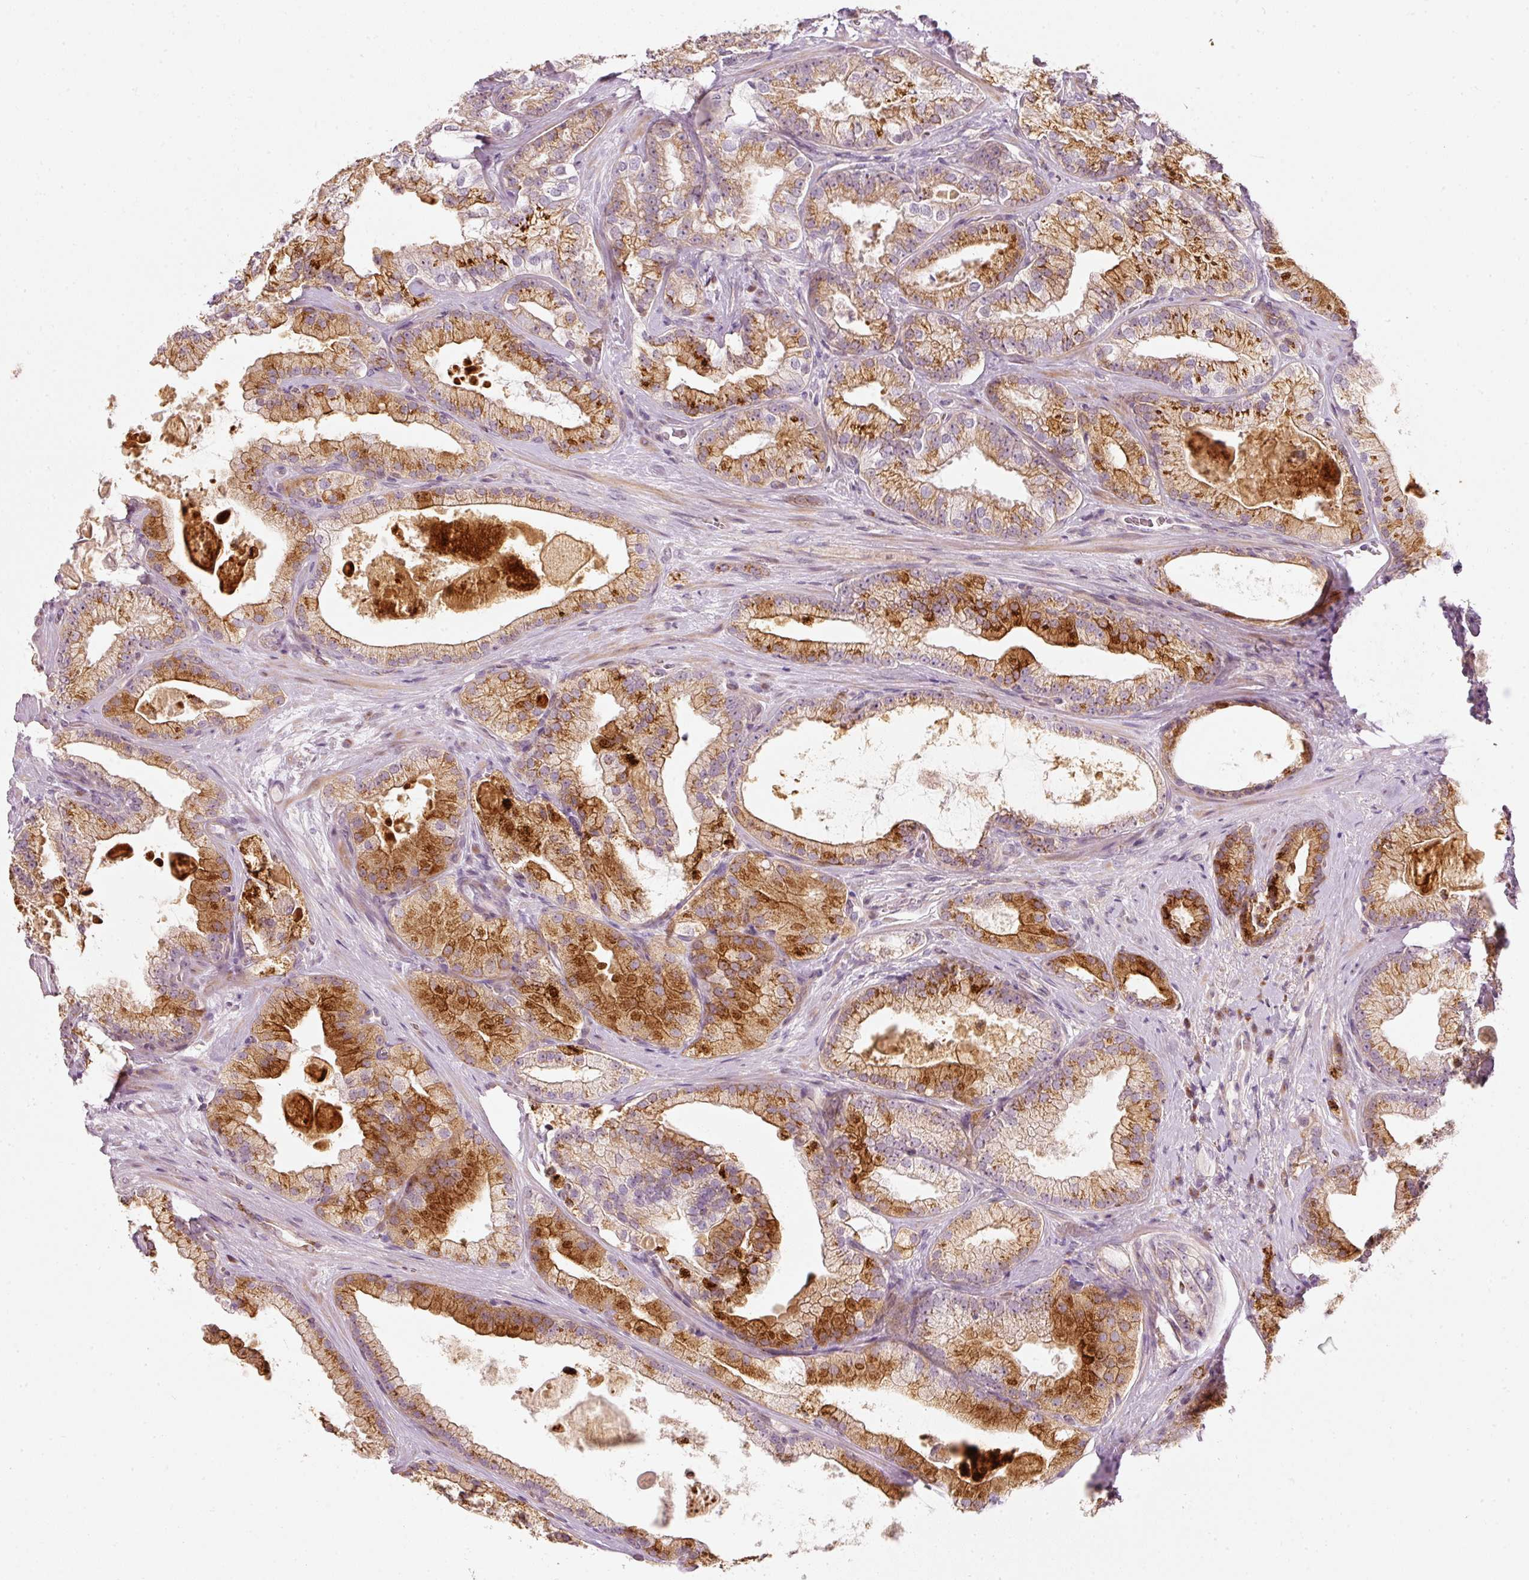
{"staining": {"intensity": "moderate", "quantity": ">75%", "location": "cytoplasmic/membranous"}, "tissue": "prostate cancer", "cell_type": "Tumor cells", "image_type": "cancer", "snomed": [{"axis": "morphology", "description": "Adenocarcinoma, High grade"}, {"axis": "topography", "description": "Prostate"}], "caption": "DAB immunohistochemical staining of high-grade adenocarcinoma (prostate) exhibits moderate cytoplasmic/membranous protein expression in about >75% of tumor cells. (DAB (3,3'-diaminobenzidine) IHC, brown staining for protein, blue staining for nuclei).", "gene": "SLC20A1", "patient": {"sex": "male", "age": 68}}